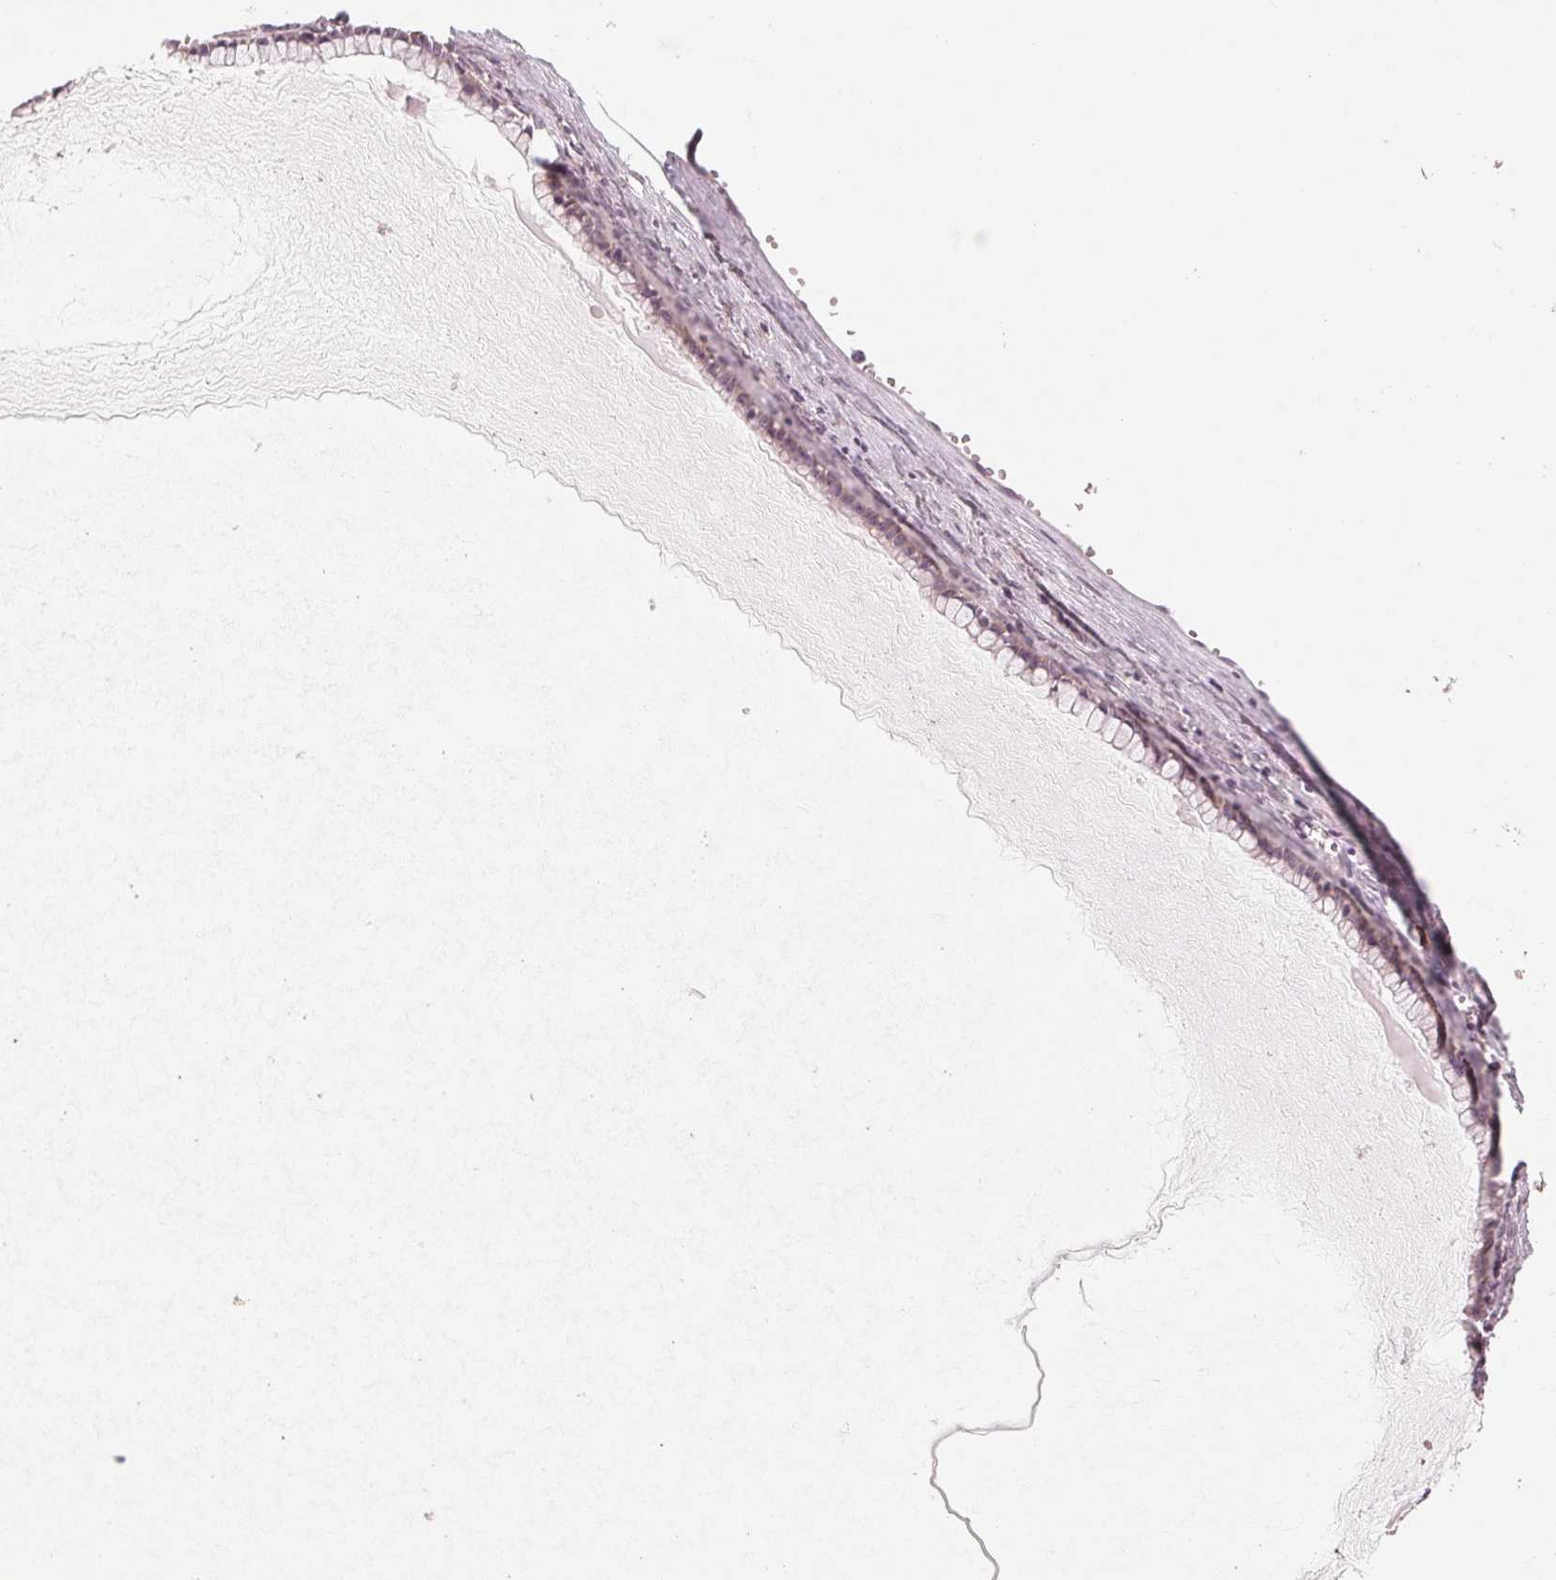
{"staining": {"intensity": "negative", "quantity": "none", "location": "none"}, "tissue": "ovarian cancer", "cell_type": "Tumor cells", "image_type": "cancer", "snomed": [{"axis": "morphology", "description": "Cystadenocarcinoma, mucinous, NOS"}, {"axis": "topography", "description": "Ovary"}], "caption": "Ovarian cancer was stained to show a protein in brown. There is no significant staining in tumor cells.", "gene": "GIGYF2", "patient": {"sex": "female", "age": 41}}